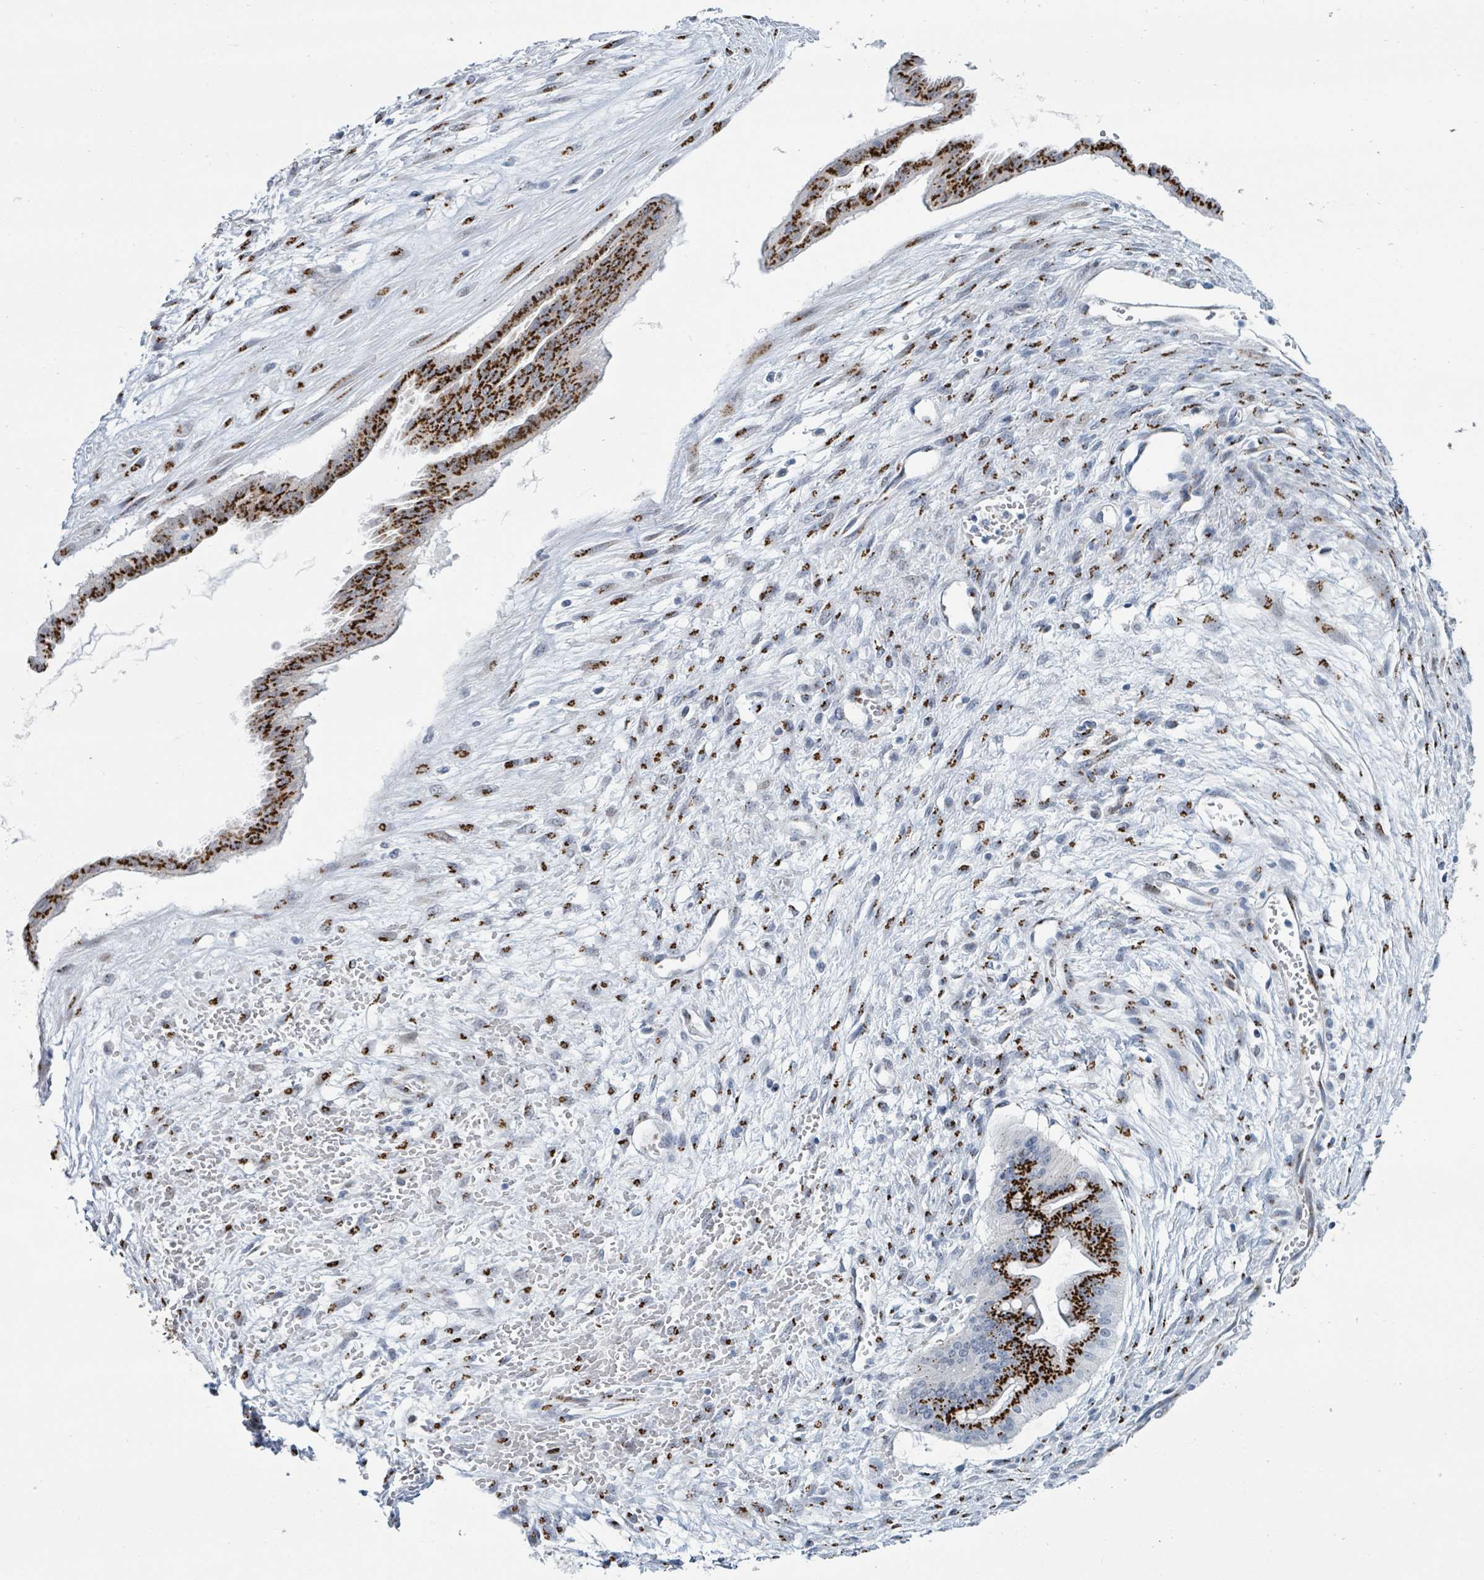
{"staining": {"intensity": "strong", "quantity": ">75%", "location": "cytoplasmic/membranous"}, "tissue": "ovarian cancer", "cell_type": "Tumor cells", "image_type": "cancer", "snomed": [{"axis": "morphology", "description": "Cystadenocarcinoma, mucinous, NOS"}, {"axis": "topography", "description": "Ovary"}], "caption": "Mucinous cystadenocarcinoma (ovarian) stained for a protein (brown) shows strong cytoplasmic/membranous positive expression in approximately >75% of tumor cells.", "gene": "DCAF5", "patient": {"sex": "female", "age": 73}}